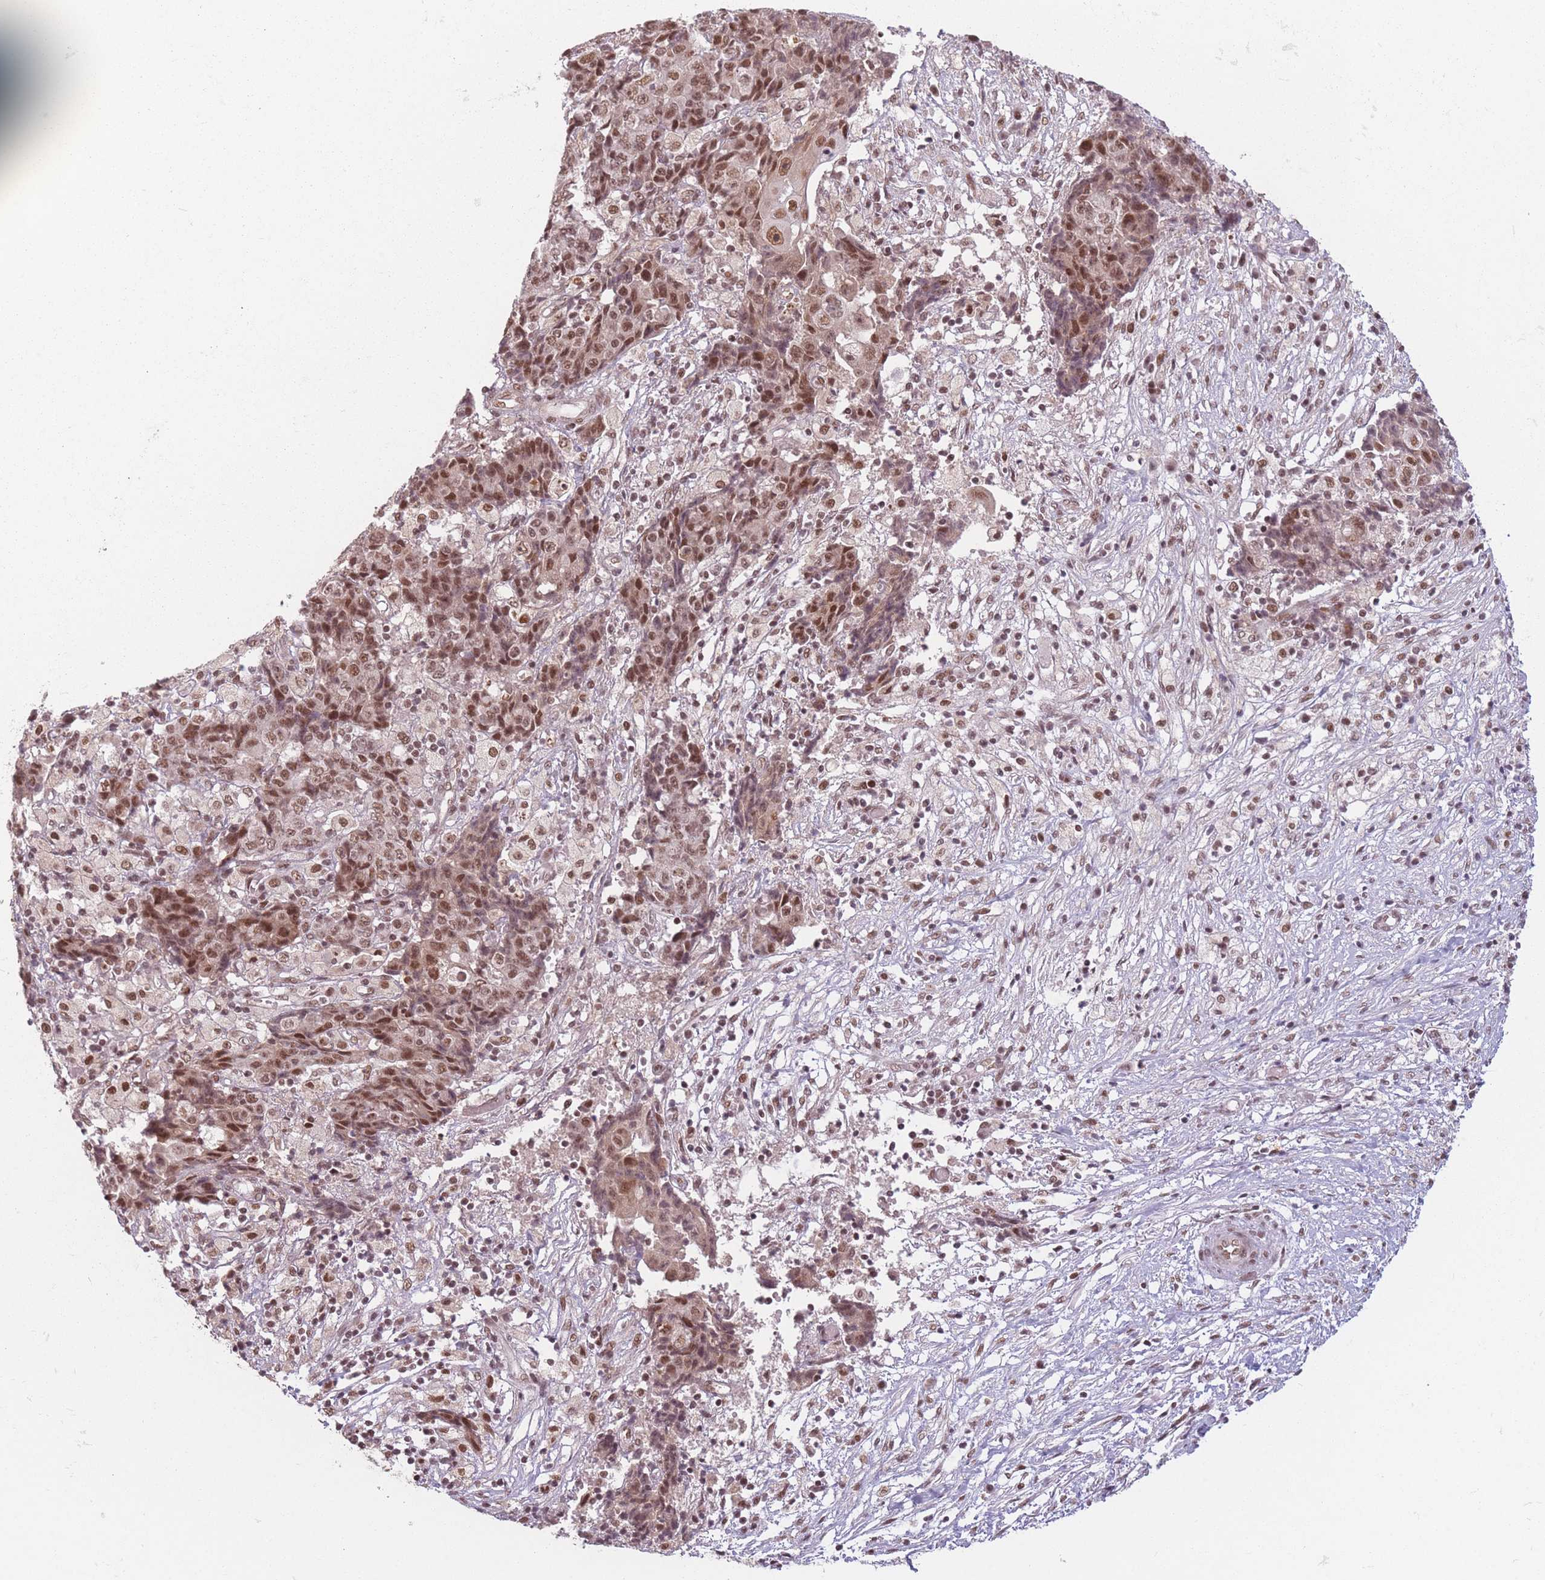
{"staining": {"intensity": "moderate", "quantity": ">75%", "location": "cytoplasmic/membranous,nuclear"}, "tissue": "ovarian cancer", "cell_type": "Tumor cells", "image_type": "cancer", "snomed": [{"axis": "morphology", "description": "Carcinoma, endometroid"}, {"axis": "topography", "description": "Ovary"}], "caption": "Tumor cells reveal moderate cytoplasmic/membranous and nuclear positivity in approximately >75% of cells in ovarian endometroid carcinoma.", "gene": "SUPT6H", "patient": {"sex": "female", "age": 42}}